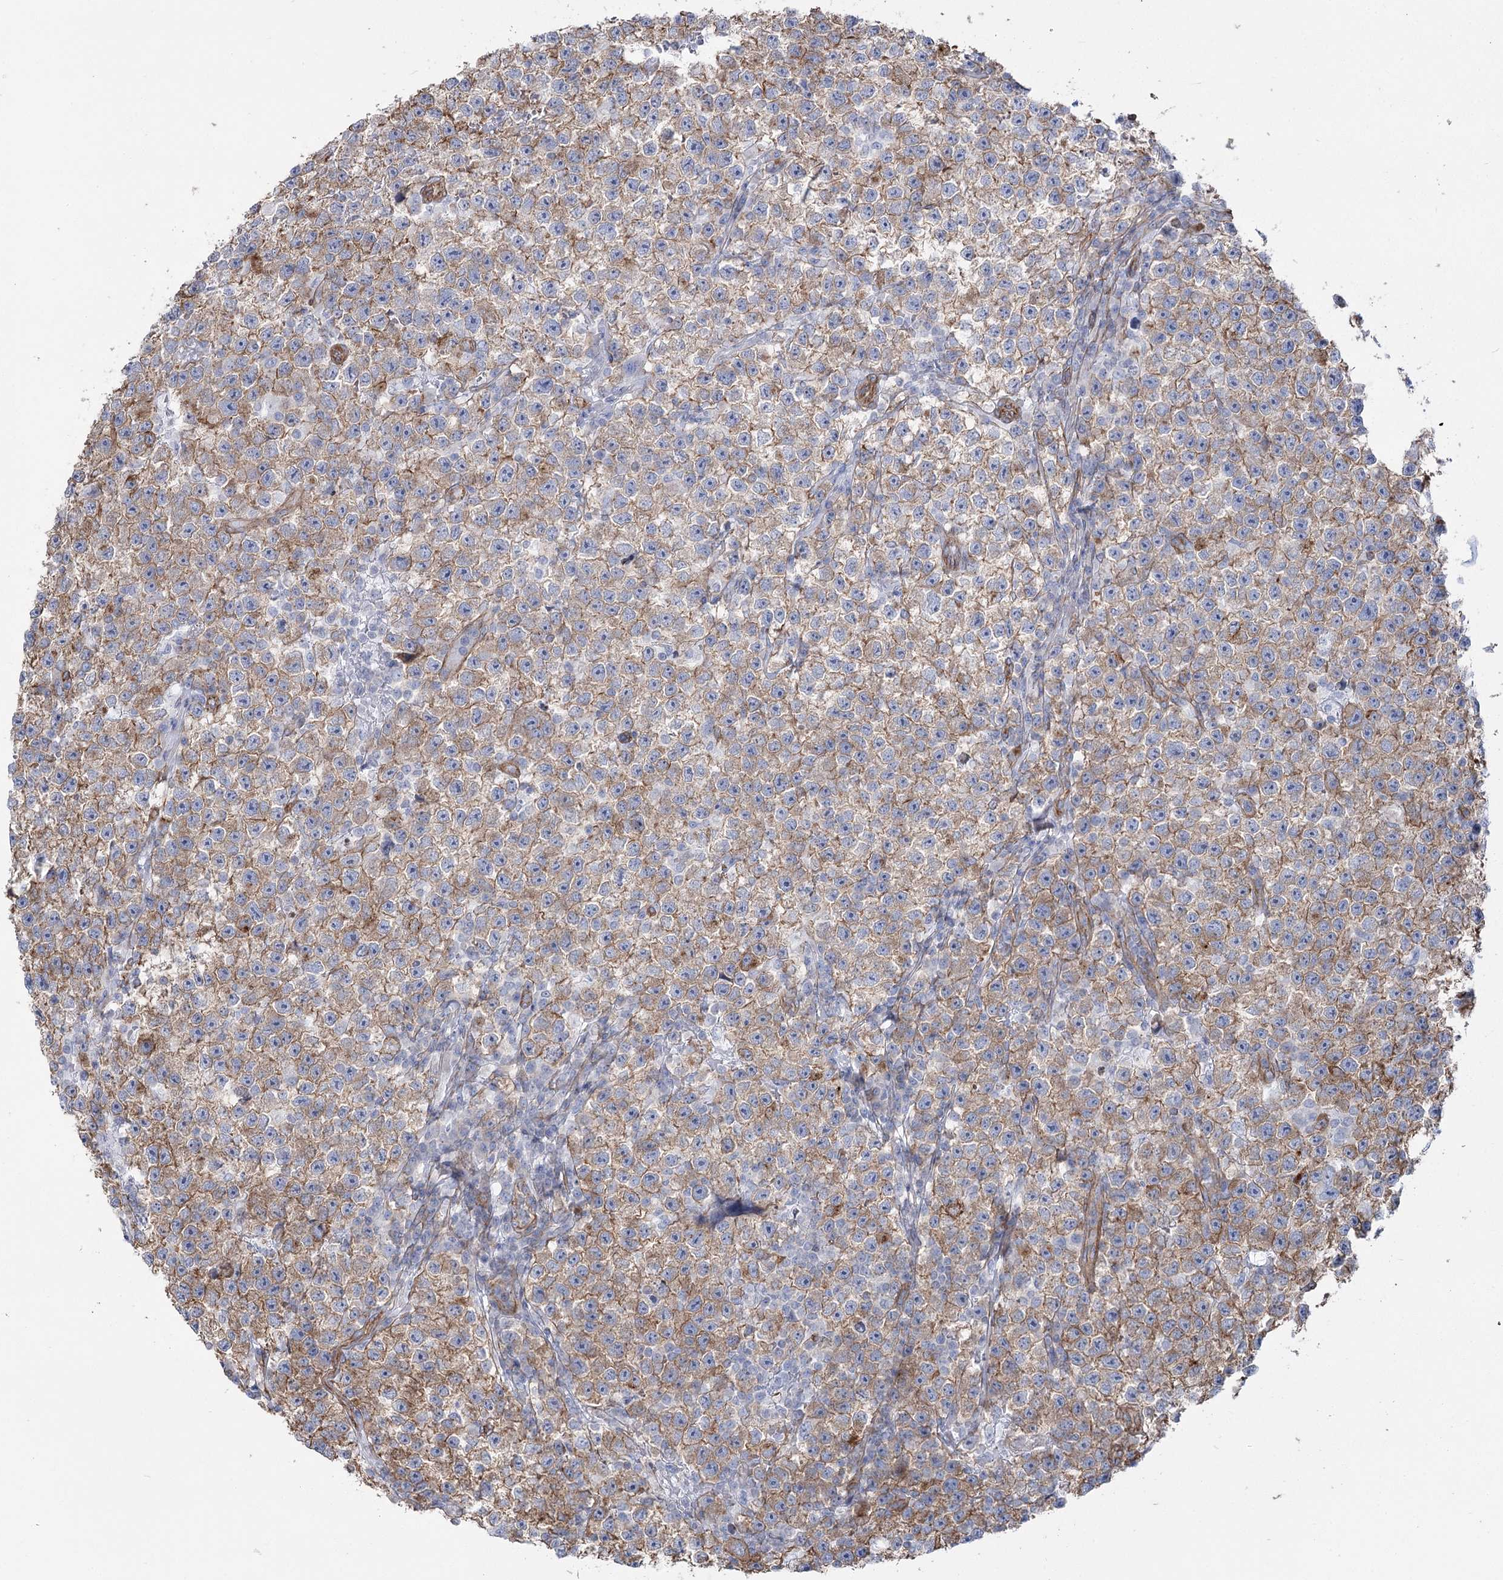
{"staining": {"intensity": "moderate", "quantity": ">75%", "location": "cytoplasmic/membranous"}, "tissue": "testis cancer", "cell_type": "Tumor cells", "image_type": "cancer", "snomed": [{"axis": "morphology", "description": "Seminoma, NOS"}, {"axis": "topography", "description": "Testis"}], "caption": "The histopathology image reveals a brown stain indicating the presence of a protein in the cytoplasmic/membranous of tumor cells in testis seminoma. (DAB IHC with brightfield microscopy, high magnification).", "gene": "PLEKHA5", "patient": {"sex": "male", "age": 22}}